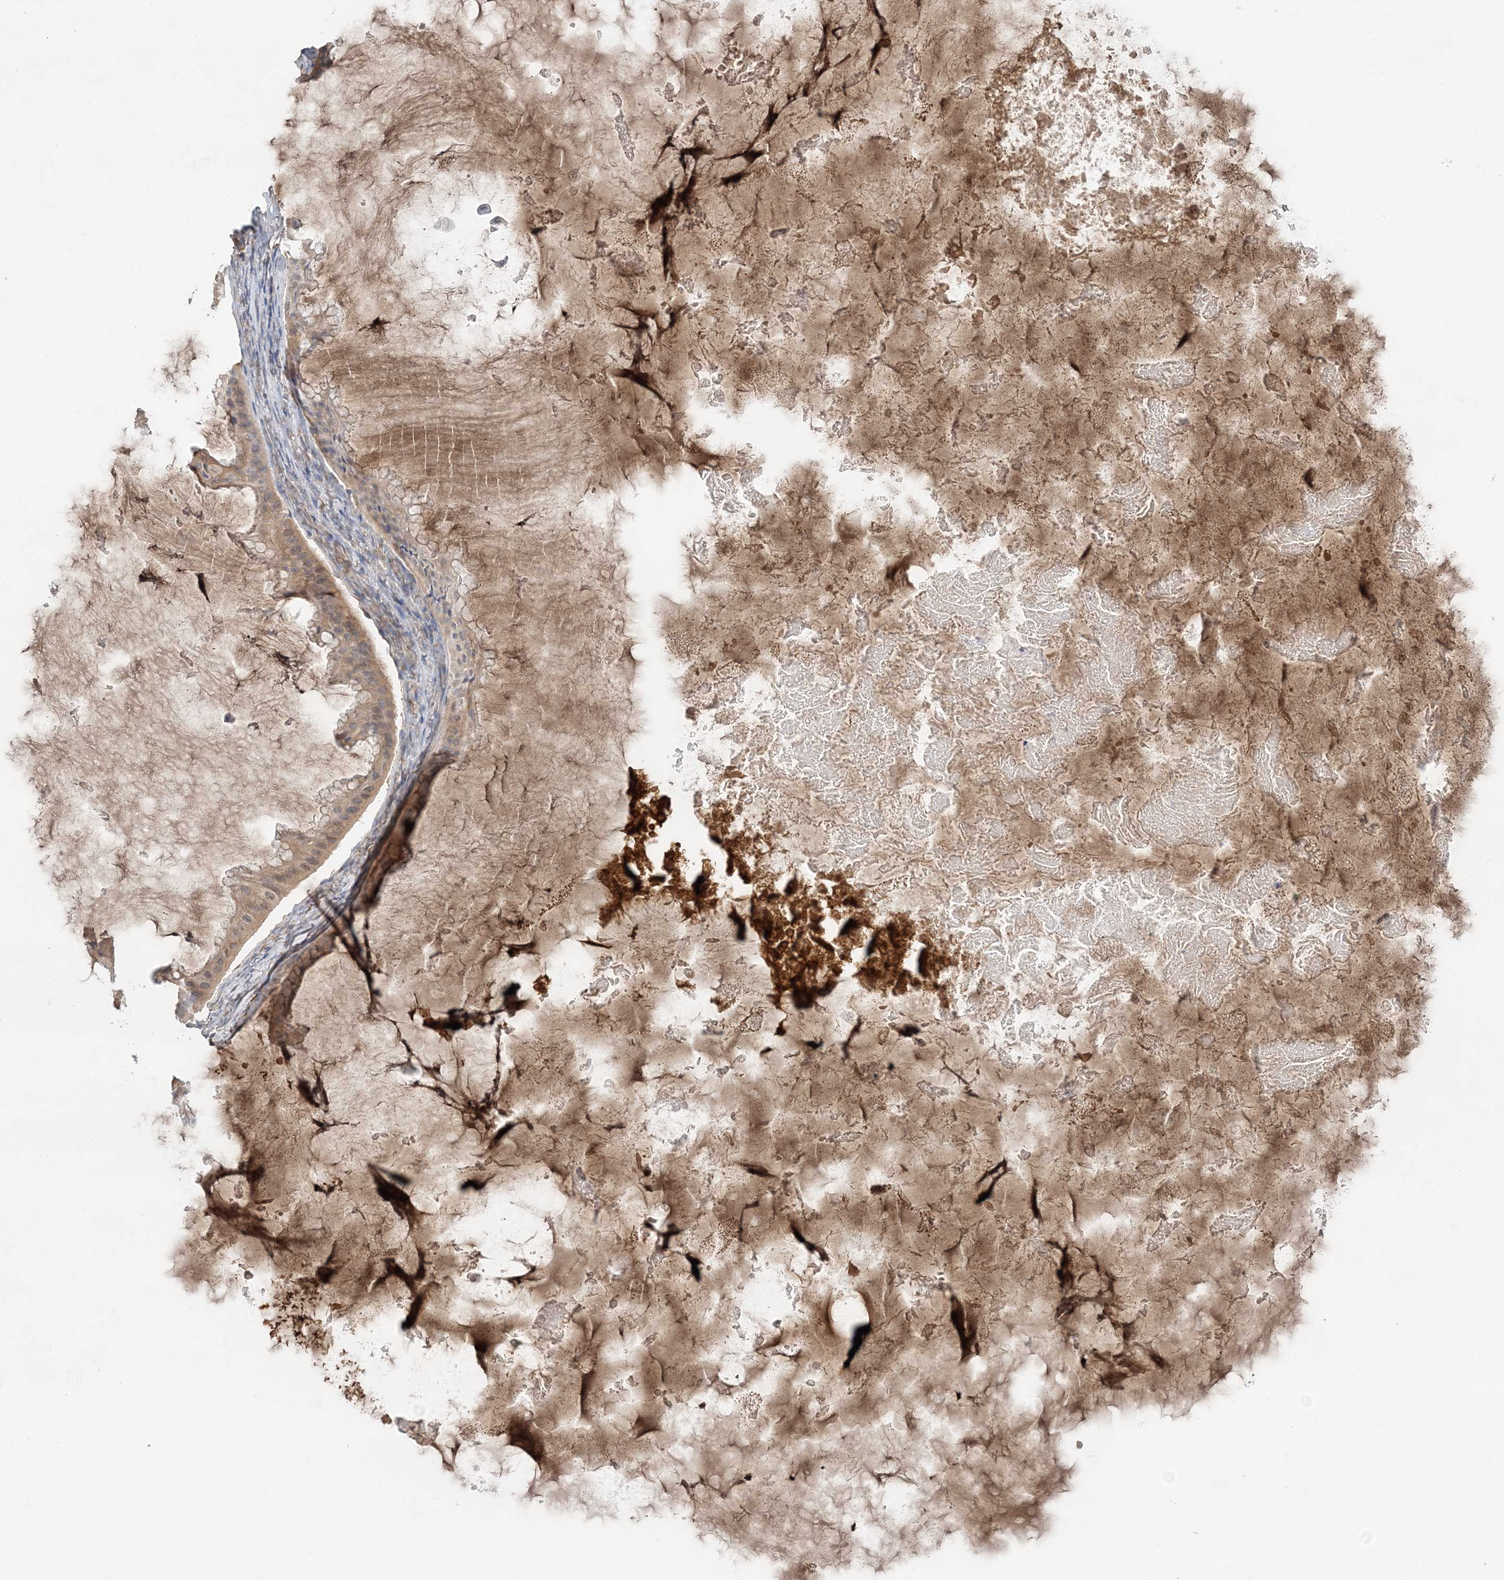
{"staining": {"intensity": "weak", "quantity": "25%-75%", "location": "cytoplasmic/membranous"}, "tissue": "ovarian cancer", "cell_type": "Tumor cells", "image_type": "cancer", "snomed": [{"axis": "morphology", "description": "Cystadenocarcinoma, mucinous, NOS"}, {"axis": "topography", "description": "Ovary"}], "caption": "Brown immunohistochemical staining in ovarian cancer exhibits weak cytoplasmic/membranous expression in about 25%-75% of tumor cells.", "gene": "SYCP3", "patient": {"sex": "female", "age": 61}}